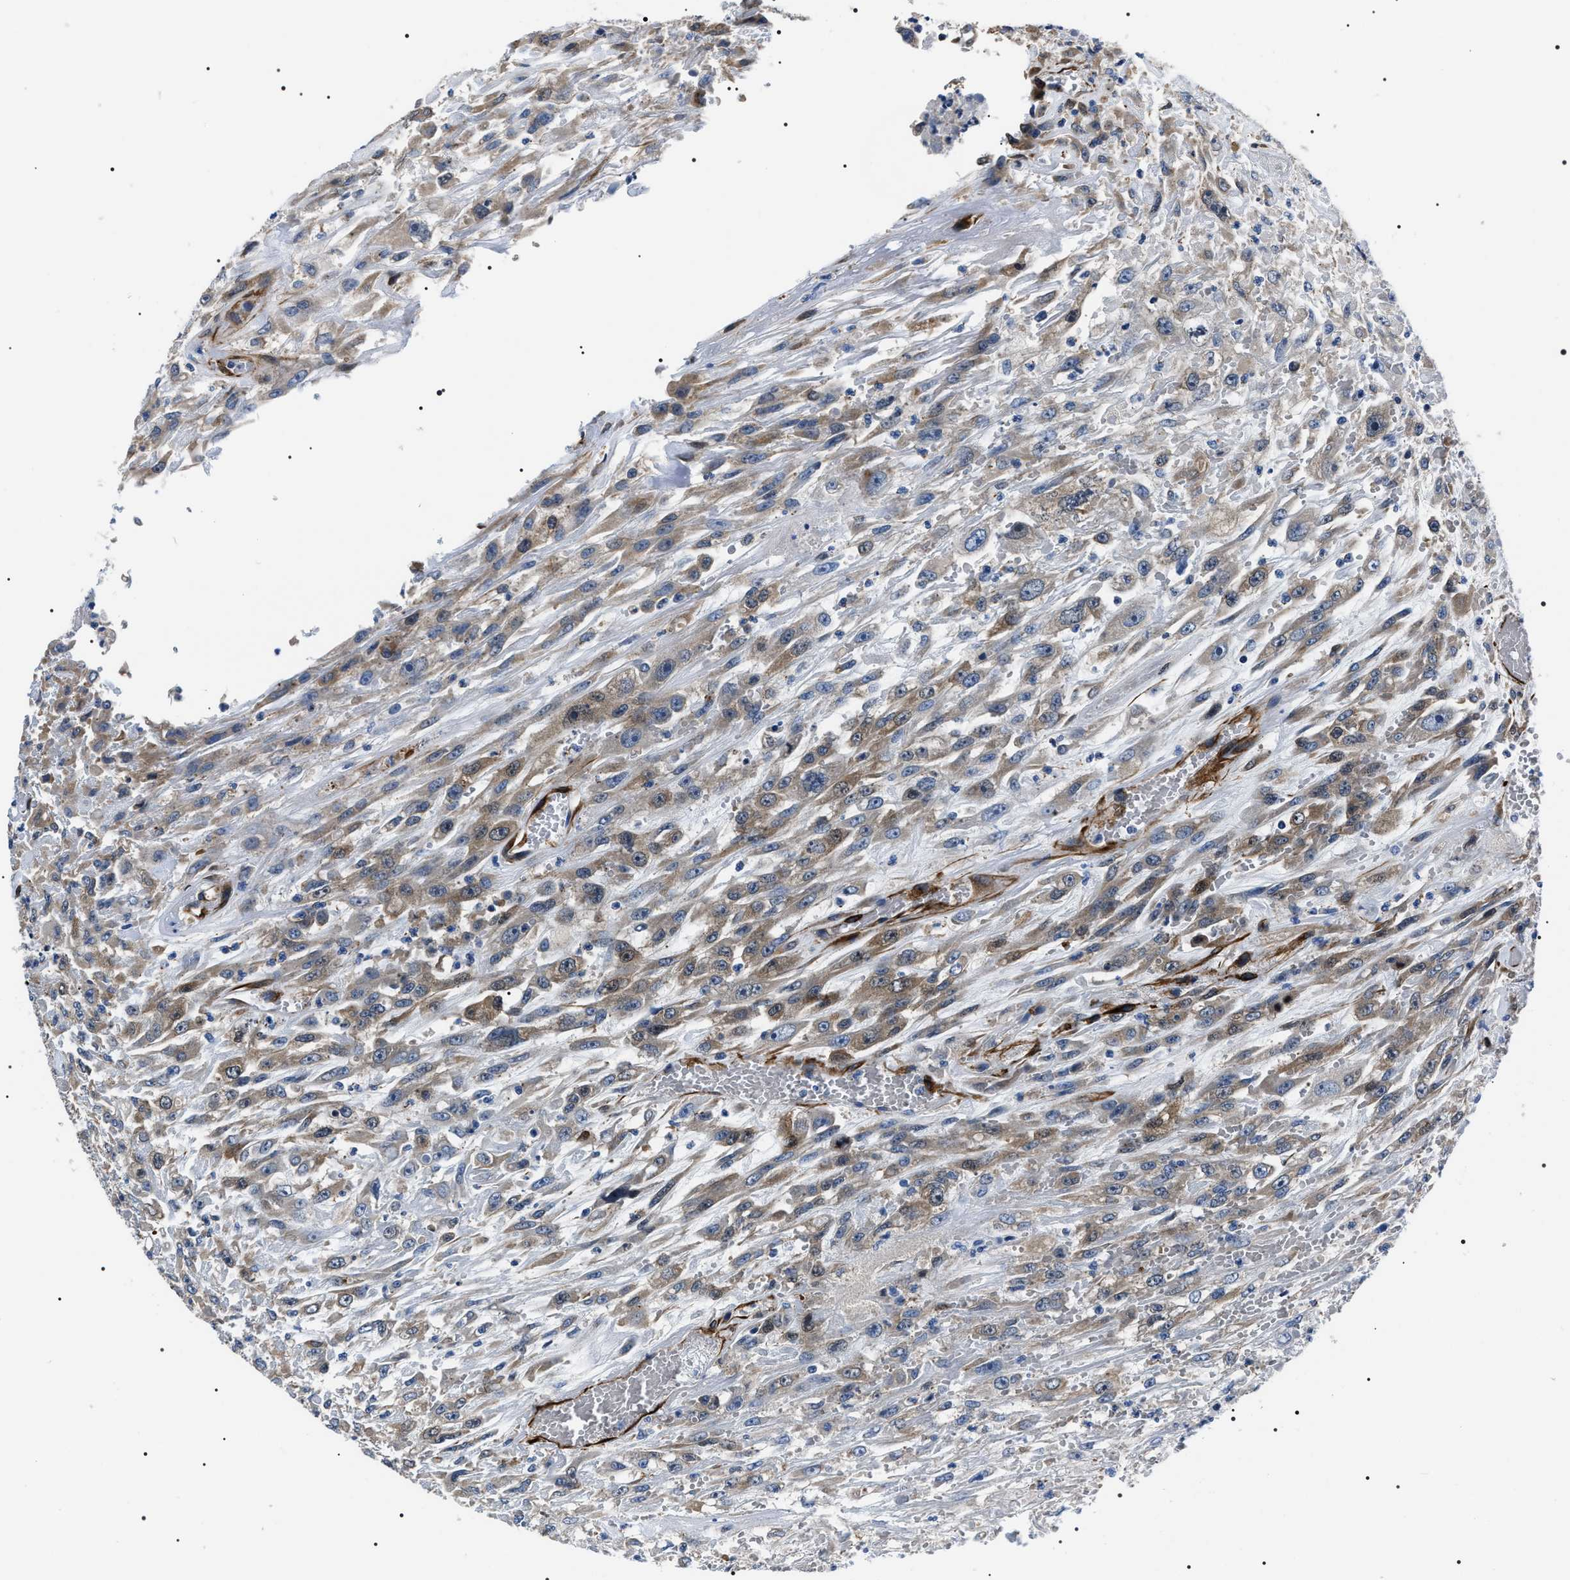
{"staining": {"intensity": "moderate", "quantity": "25%-75%", "location": "cytoplasmic/membranous"}, "tissue": "urothelial cancer", "cell_type": "Tumor cells", "image_type": "cancer", "snomed": [{"axis": "morphology", "description": "Urothelial carcinoma, High grade"}, {"axis": "topography", "description": "Urinary bladder"}], "caption": "Immunohistochemical staining of human high-grade urothelial carcinoma reveals medium levels of moderate cytoplasmic/membranous expression in approximately 25%-75% of tumor cells.", "gene": "BAG2", "patient": {"sex": "male", "age": 46}}